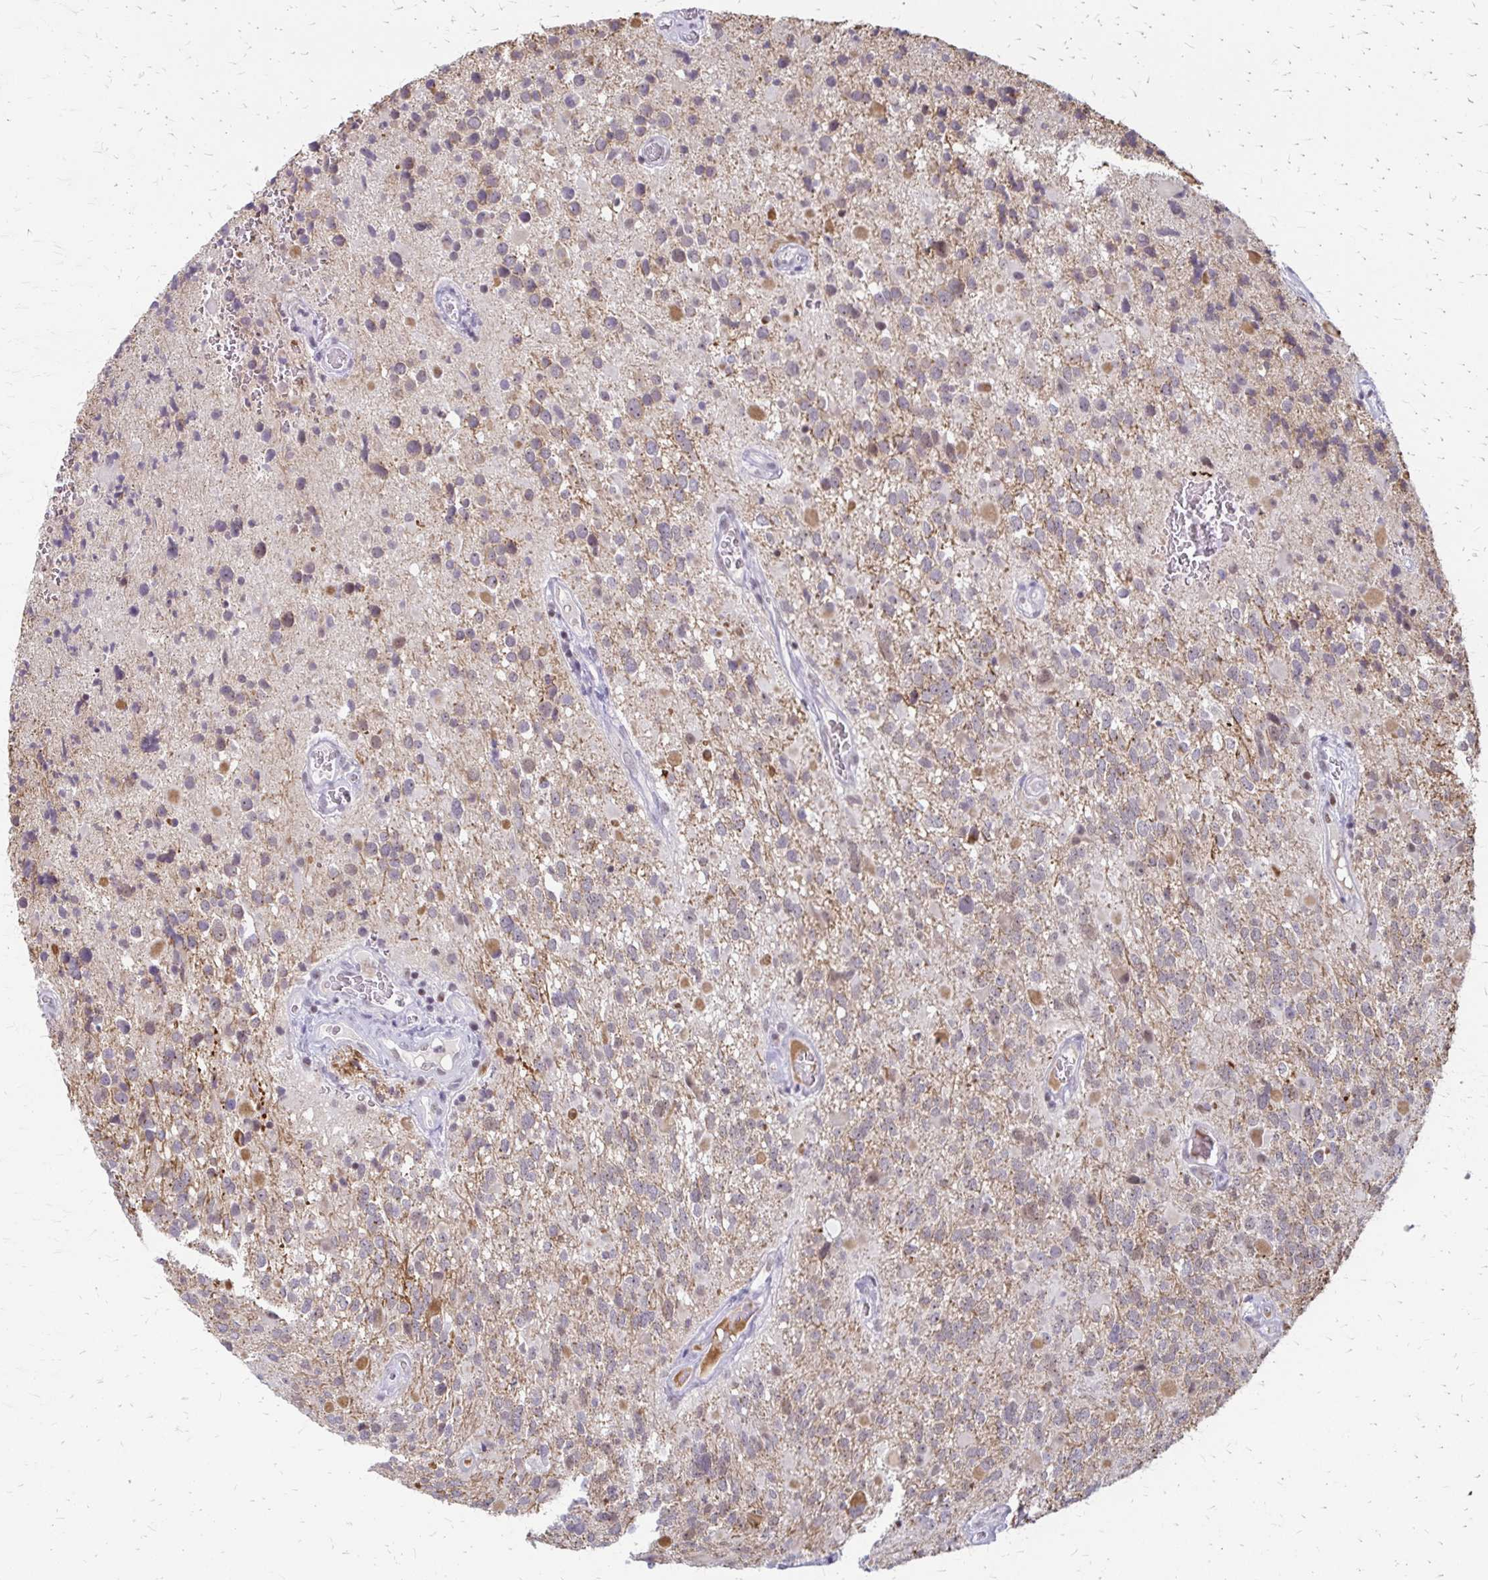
{"staining": {"intensity": "weak", "quantity": "25%-75%", "location": "cytoplasmic/membranous"}, "tissue": "glioma", "cell_type": "Tumor cells", "image_type": "cancer", "snomed": [{"axis": "morphology", "description": "Glioma, malignant, High grade"}, {"axis": "topography", "description": "Brain"}], "caption": "This histopathology image shows glioma stained with IHC to label a protein in brown. The cytoplasmic/membranous of tumor cells show weak positivity for the protein. Nuclei are counter-stained blue.", "gene": "EED", "patient": {"sex": "female", "age": 40}}